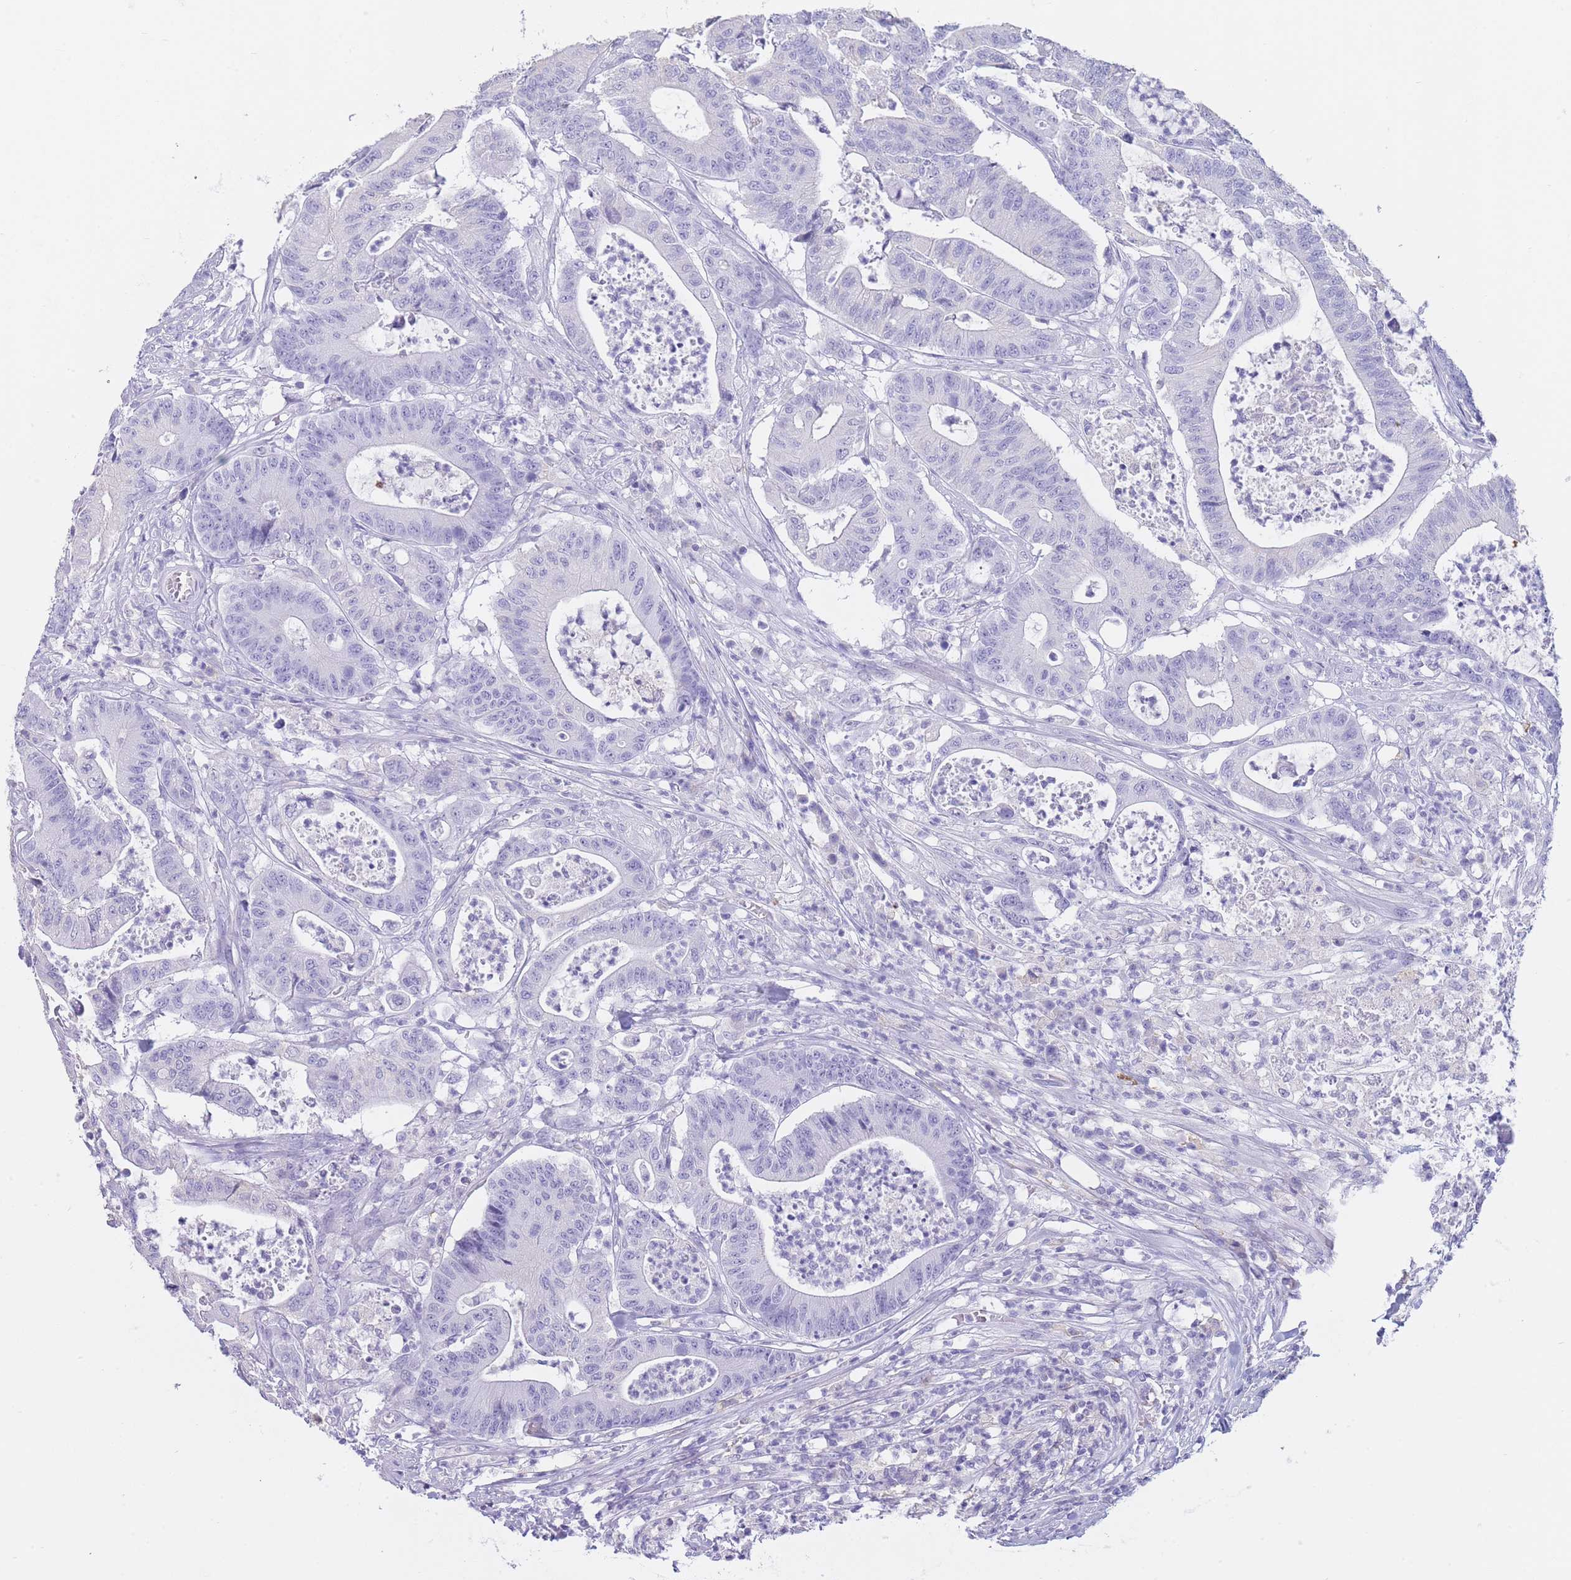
{"staining": {"intensity": "negative", "quantity": "none", "location": "none"}, "tissue": "colorectal cancer", "cell_type": "Tumor cells", "image_type": "cancer", "snomed": [{"axis": "morphology", "description": "Adenocarcinoma, NOS"}, {"axis": "topography", "description": "Colon"}], "caption": "Immunohistochemistry image of neoplastic tissue: colorectal cancer (adenocarcinoma) stained with DAB displays no significant protein expression in tumor cells.", "gene": "CD37", "patient": {"sex": "female", "age": 84}}